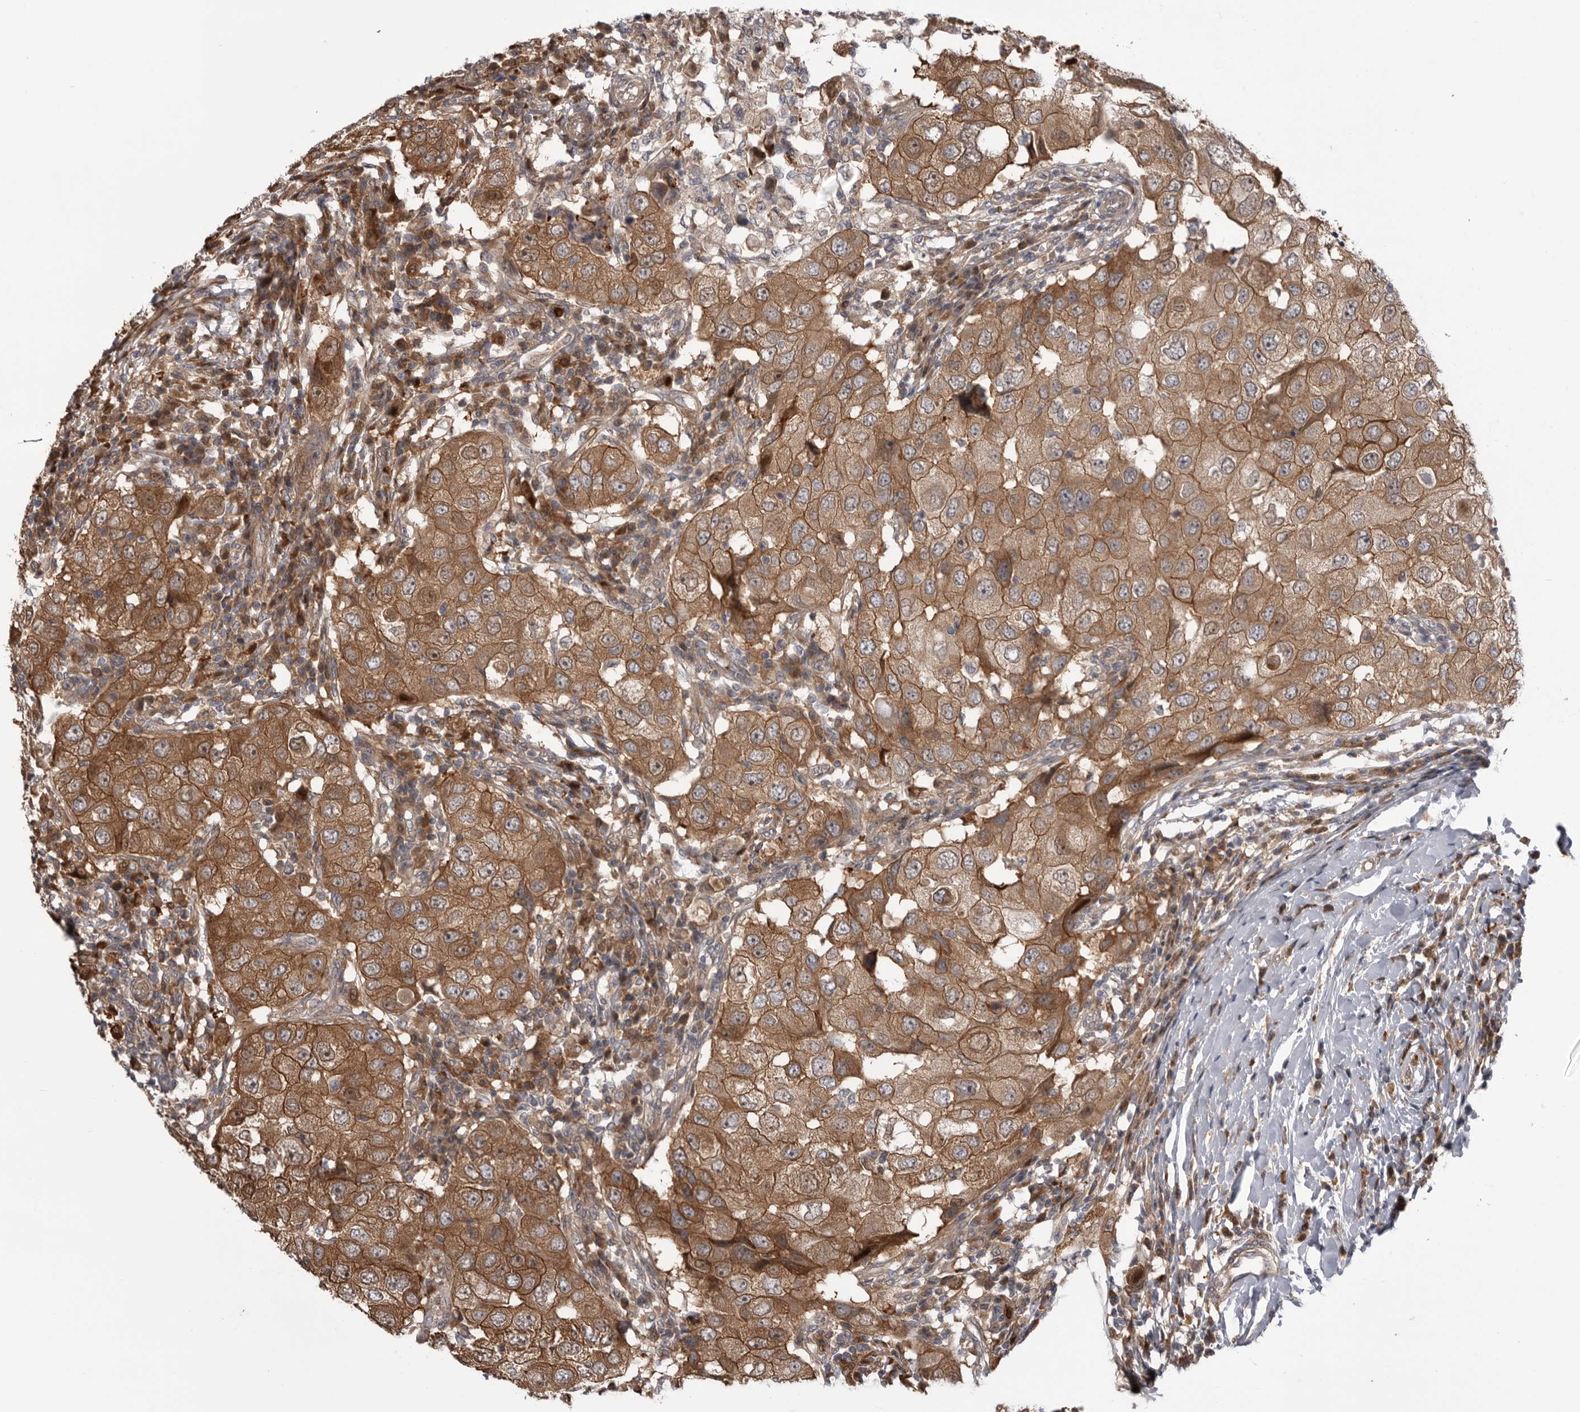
{"staining": {"intensity": "moderate", "quantity": ">75%", "location": "cytoplasmic/membranous"}, "tissue": "breast cancer", "cell_type": "Tumor cells", "image_type": "cancer", "snomed": [{"axis": "morphology", "description": "Duct carcinoma"}, {"axis": "topography", "description": "Breast"}], "caption": "Breast intraductal carcinoma tissue shows moderate cytoplasmic/membranous staining in approximately >75% of tumor cells", "gene": "RAB3GAP2", "patient": {"sex": "female", "age": 27}}